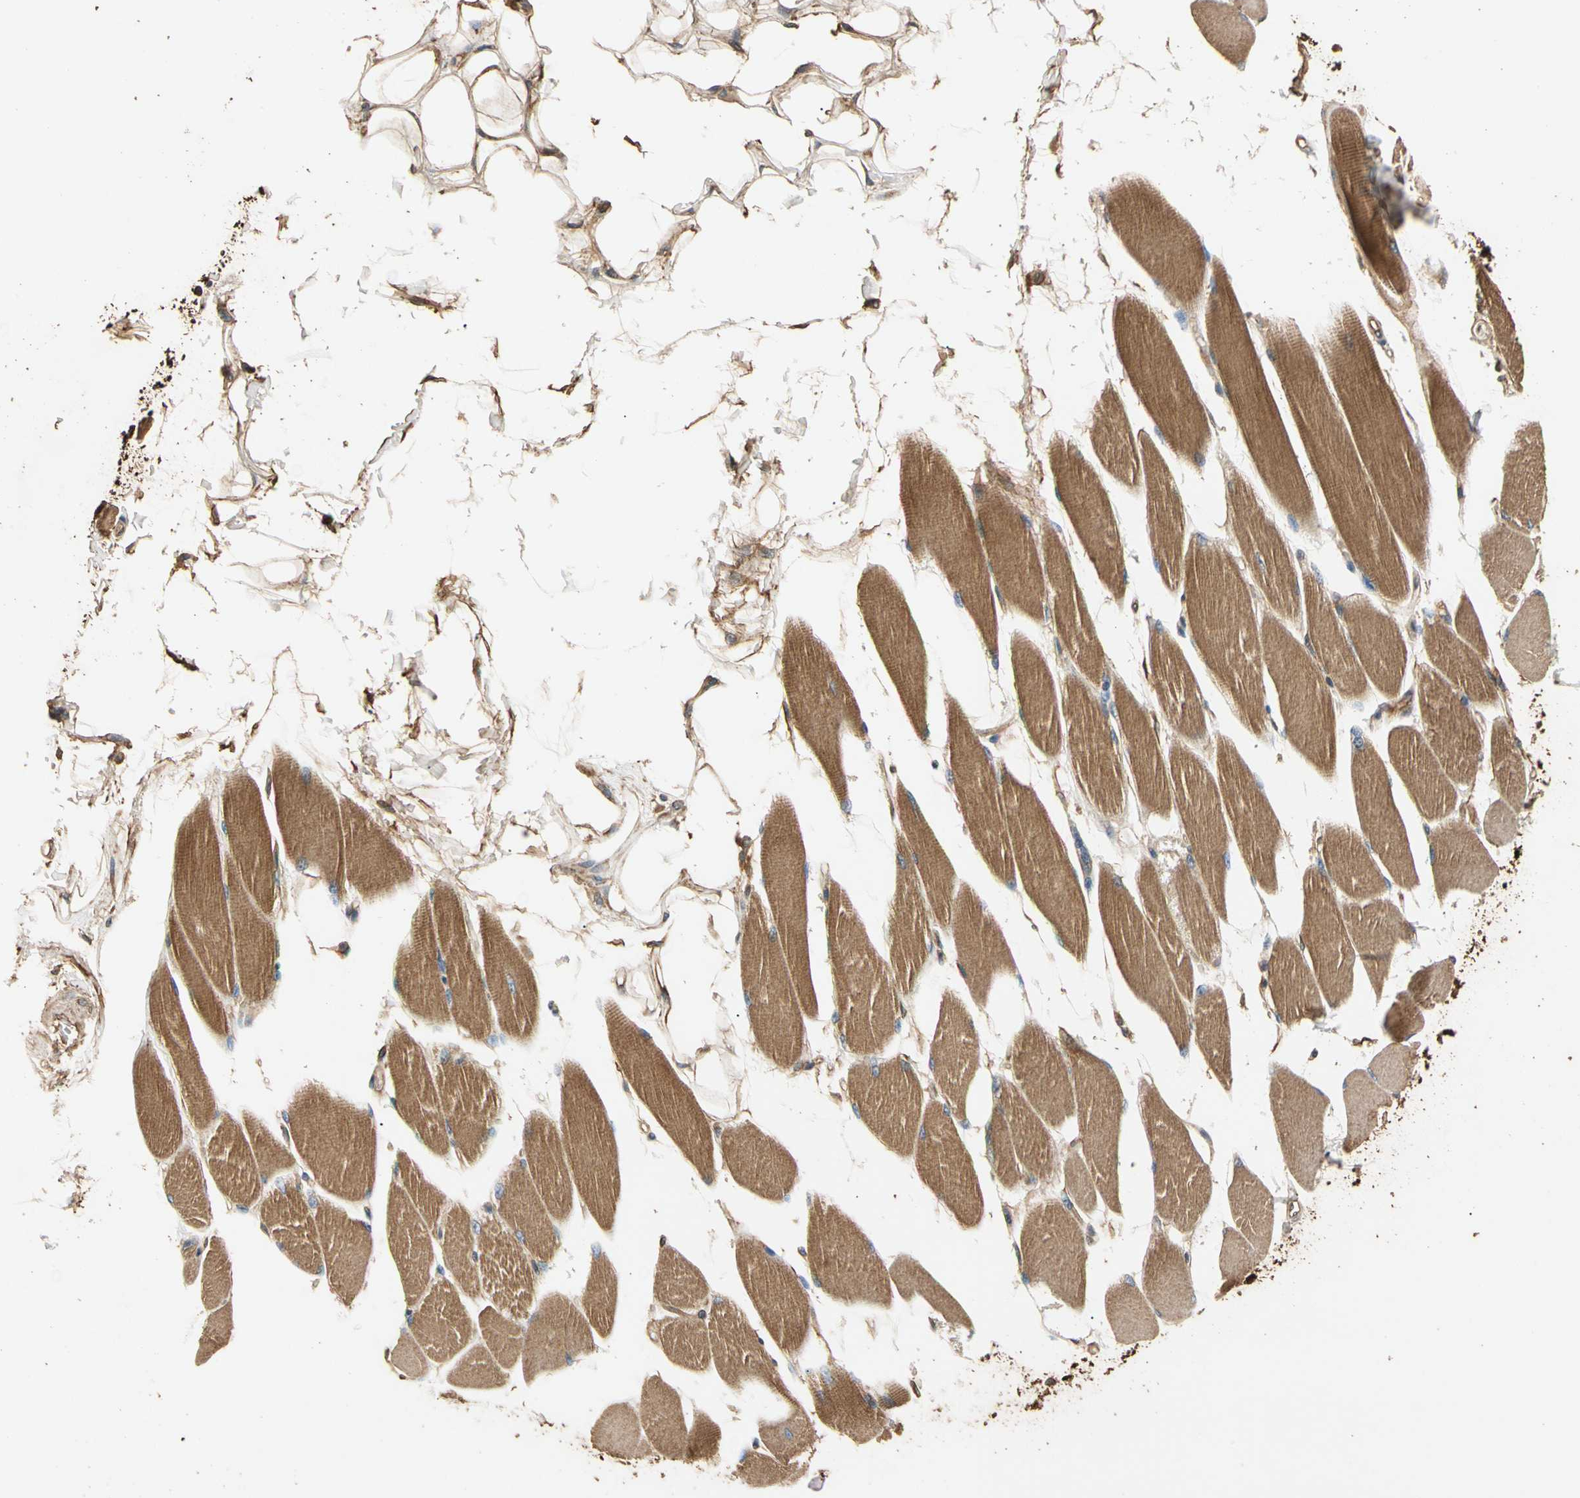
{"staining": {"intensity": "moderate", "quantity": ">75%", "location": "cytoplasmic/membranous"}, "tissue": "skeletal muscle", "cell_type": "Myocytes", "image_type": "normal", "snomed": [{"axis": "morphology", "description": "Normal tissue, NOS"}, {"axis": "topography", "description": "Skeletal muscle"}, {"axis": "topography", "description": "Peripheral nerve tissue"}], "caption": "Immunohistochemistry (IHC) micrograph of benign human skeletal muscle stained for a protein (brown), which demonstrates medium levels of moderate cytoplasmic/membranous staining in approximately >75% of myocytes.", "gene": "MGRN1", "patient": {"sex": "female", "age": 84}}